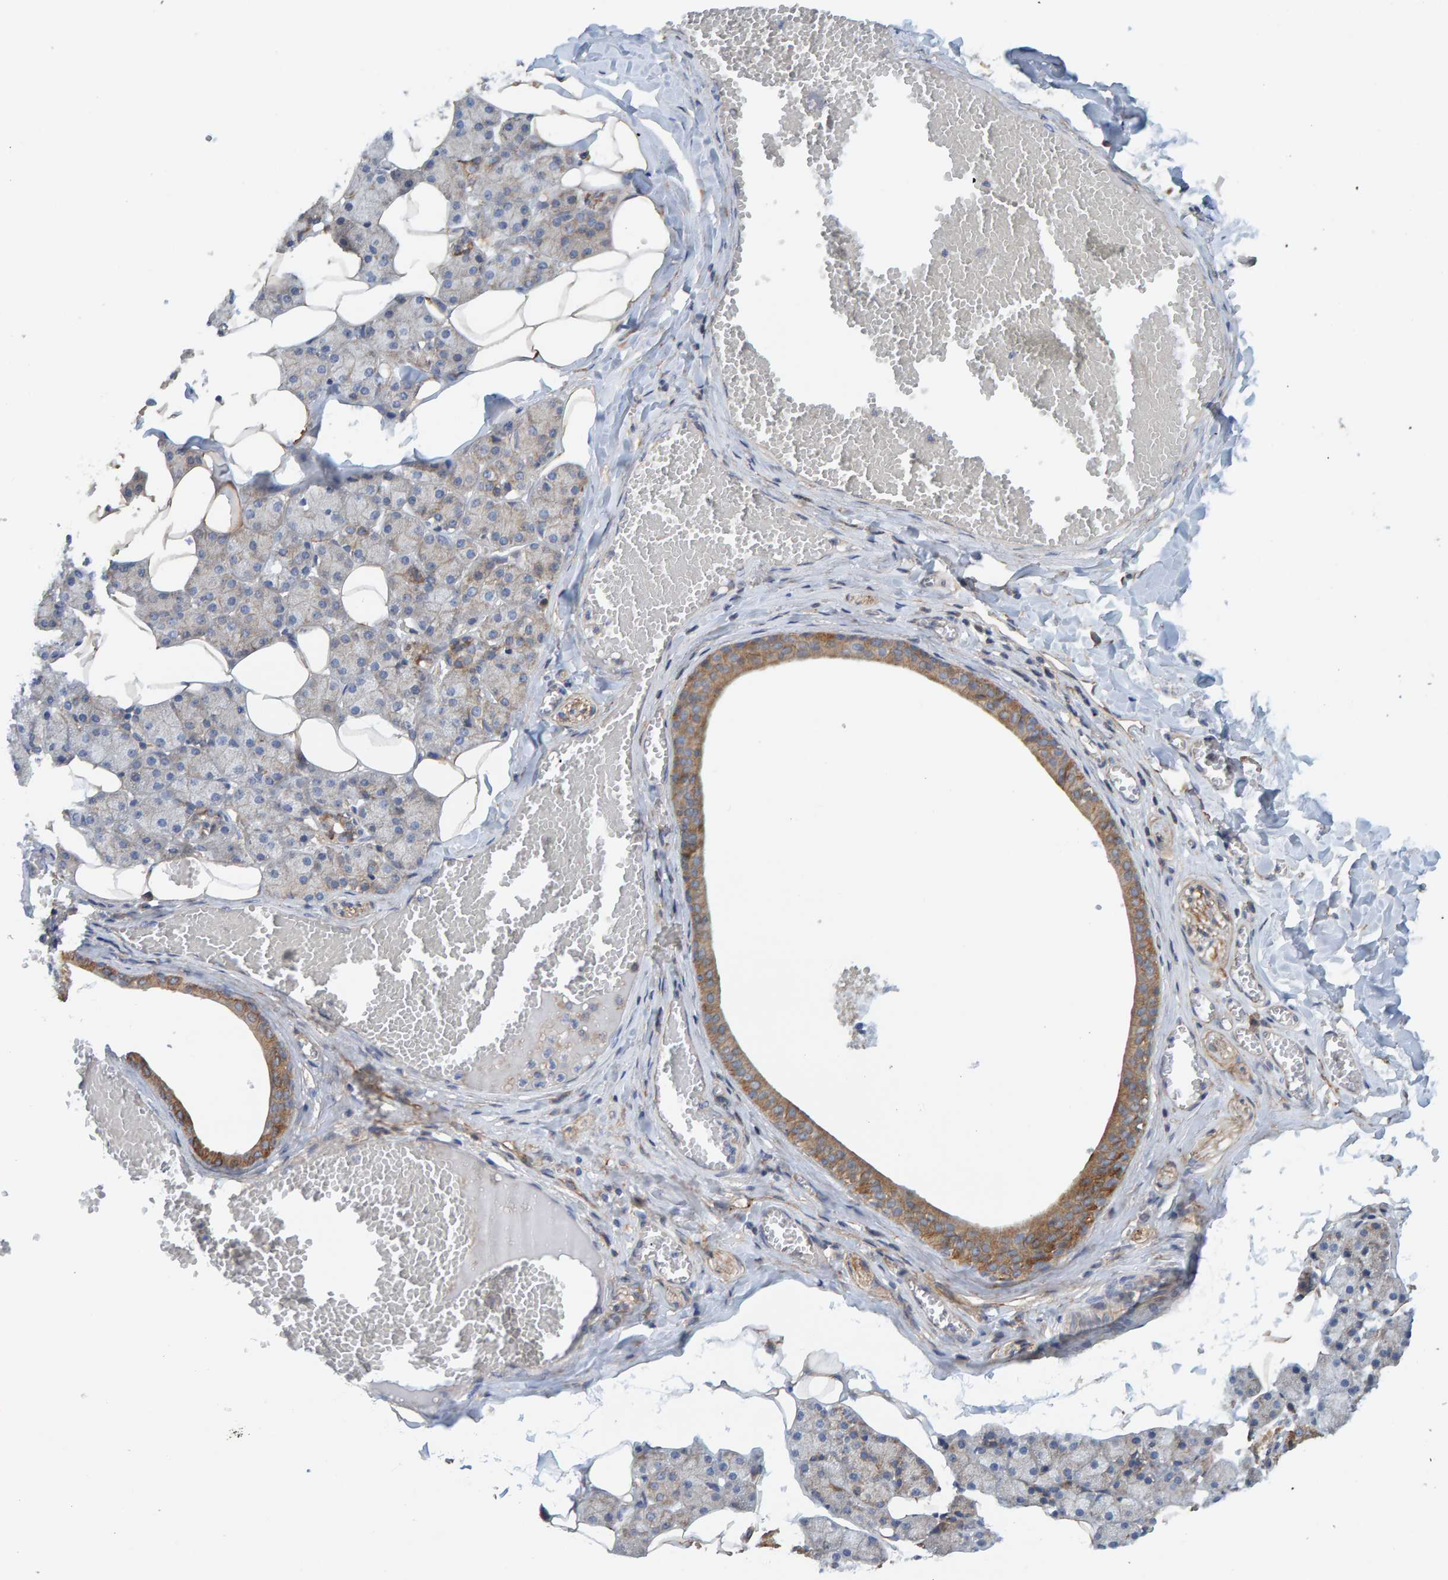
{"staining": {"intensity": "moderate", "quantity": "<25%", "location": "cytoplasmic/membranous"}, "tissue": "salivary gland", "cell_type": "Glandular cells", "image_type": "normal", "snomed": [{"axis": "morphology", "description": "Normal tissue, NOS"}, {"axis": "topography", "description": "Salivary gland"}], "caption": "Moderate cytoplasmic/membranous positivity is appreciated in approximately <25% of glandular cells in unremarkable salivary gland. The staining was performed using DAB (3,3'-diaminobenzidine), with brown indicating positive protein expression. Nuclei are stained blue with hematoxylin.", "gene": "RGP1", "patient": {"sex": "female", "age": 33}}